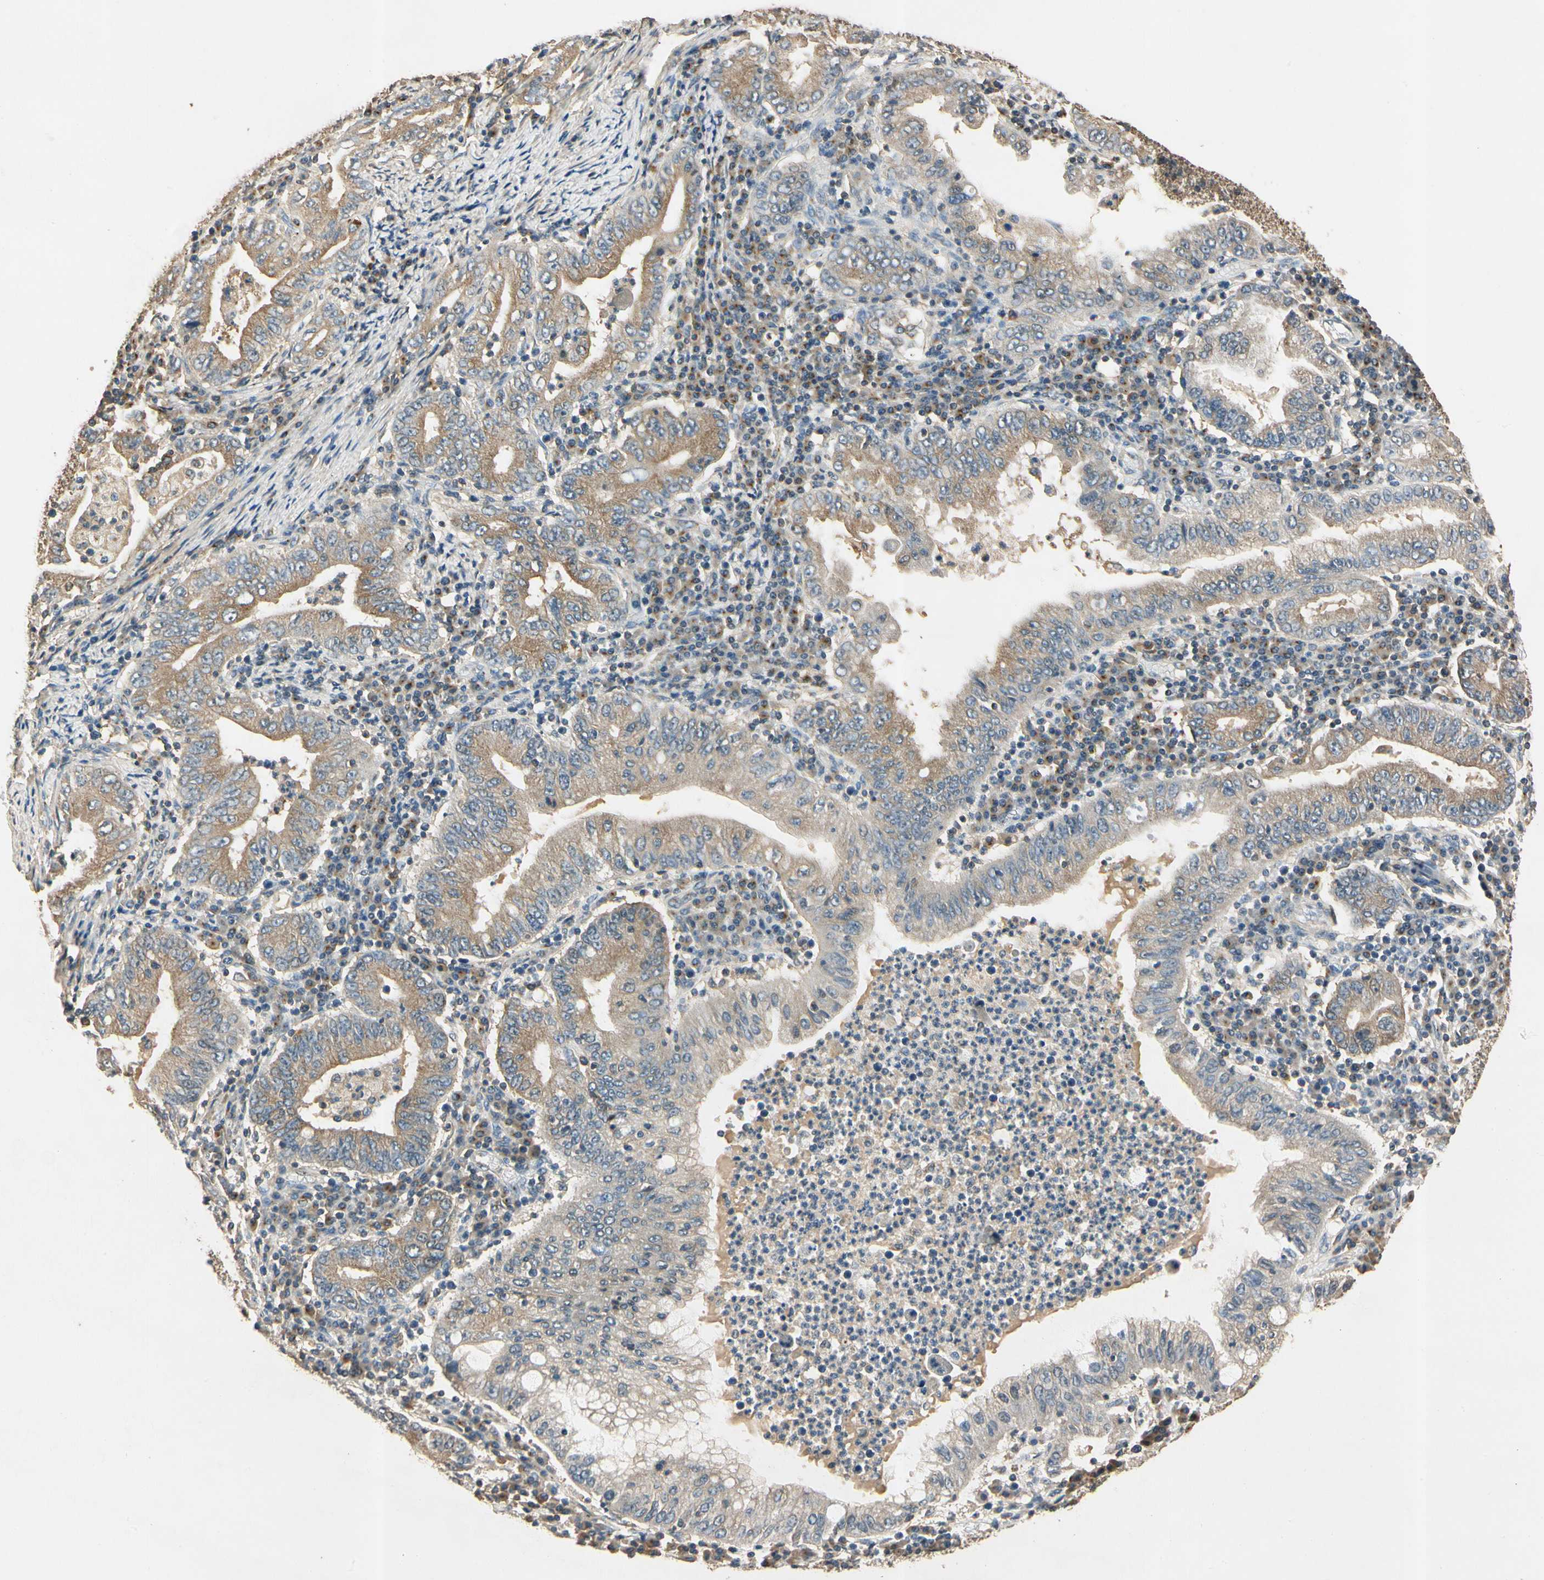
{"staining": {"intensity": "weak", "quantity": ">75%", "location": "cytoplasmic/membranous"}, "tissue": "stomach cancer", "cell_type": "Tumor cells", "image_type": "cancer", "snomed": [{"axis": "morphology", "description": "Normal tissue, NOS"}, {"axis": "morphology", "description": "Adenocarcinoma, NOS"}, {"axis": "topography", "description": "Esophagus"}, {"axis": "topography", "description": "Stomach, upper"}, {"axis": "topography", "description": "Peripheral nerve tissue"}], "caption": "High-power microscopy captured an IHC micrograph of adenocarcinoma (stomach), revealing weak cytoplasmic/membranous positivity in about >75% of tumor cells.", "gene": "AKAP9", "patient": {"sex": "male", "age": 62}}